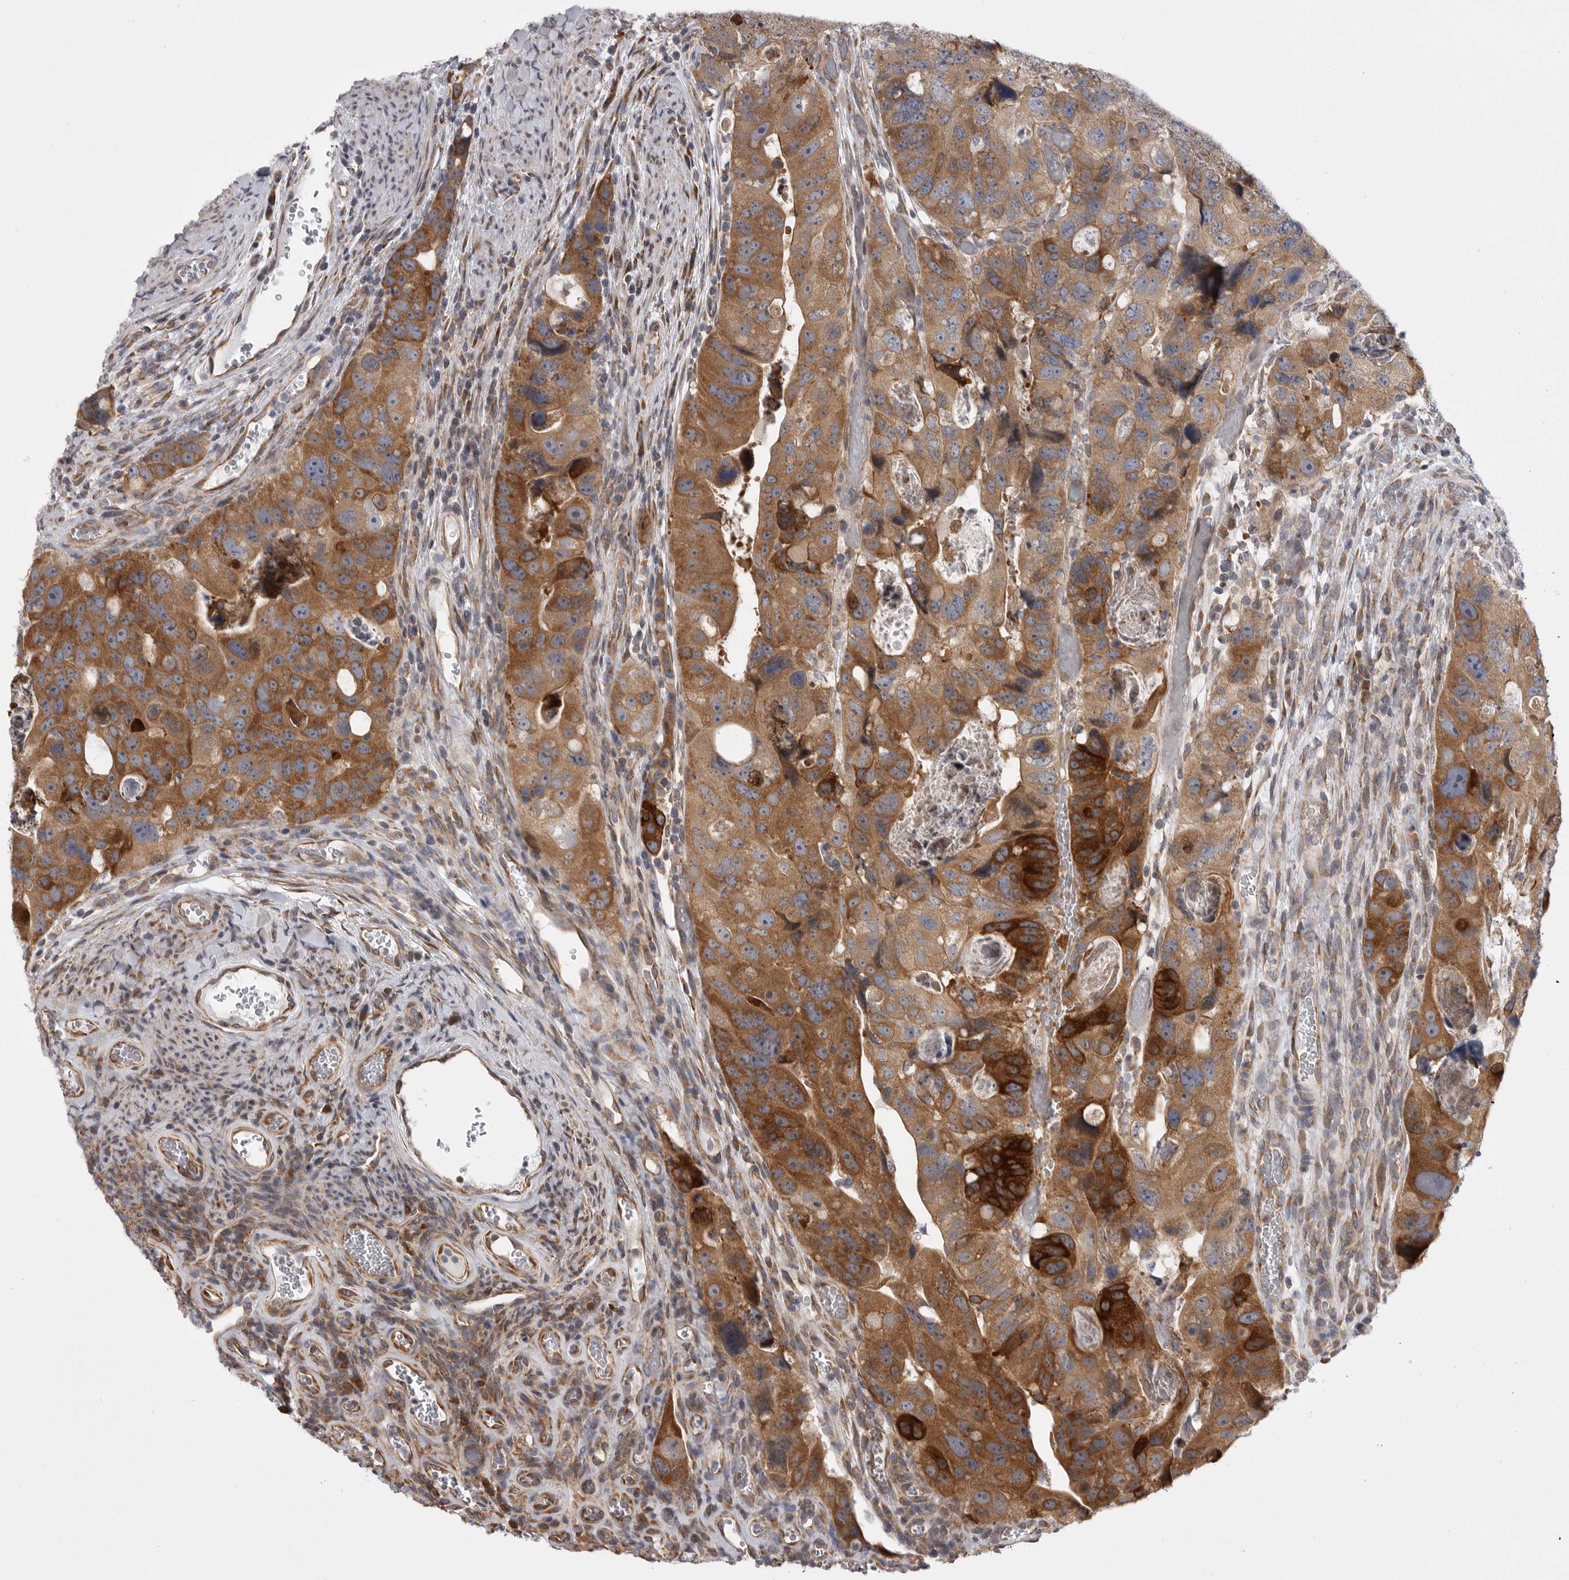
{"staining": {"intensity": "moderate", "quantity": ">75%", "location": "cytoplasmic/membranous"}, "tissue": "colorectal cancer", "cell_type": "Tumor cells", "image_type": "cancer", "snomed": [{"axis": "morphology", "description": "Adenocarcinoma, NOS"}, {"axis": "topography", "description": "Rectum"}], "caption": "About >75% of tumor cells in colorectal cancer (adenocarcinoma) exhibit moderate cytoplasmic/membranous protein positivity as visualized by brown immunohistochemical staining.", "gene": "FBXO43", "patient": {"sex": "male", "age": 59}}